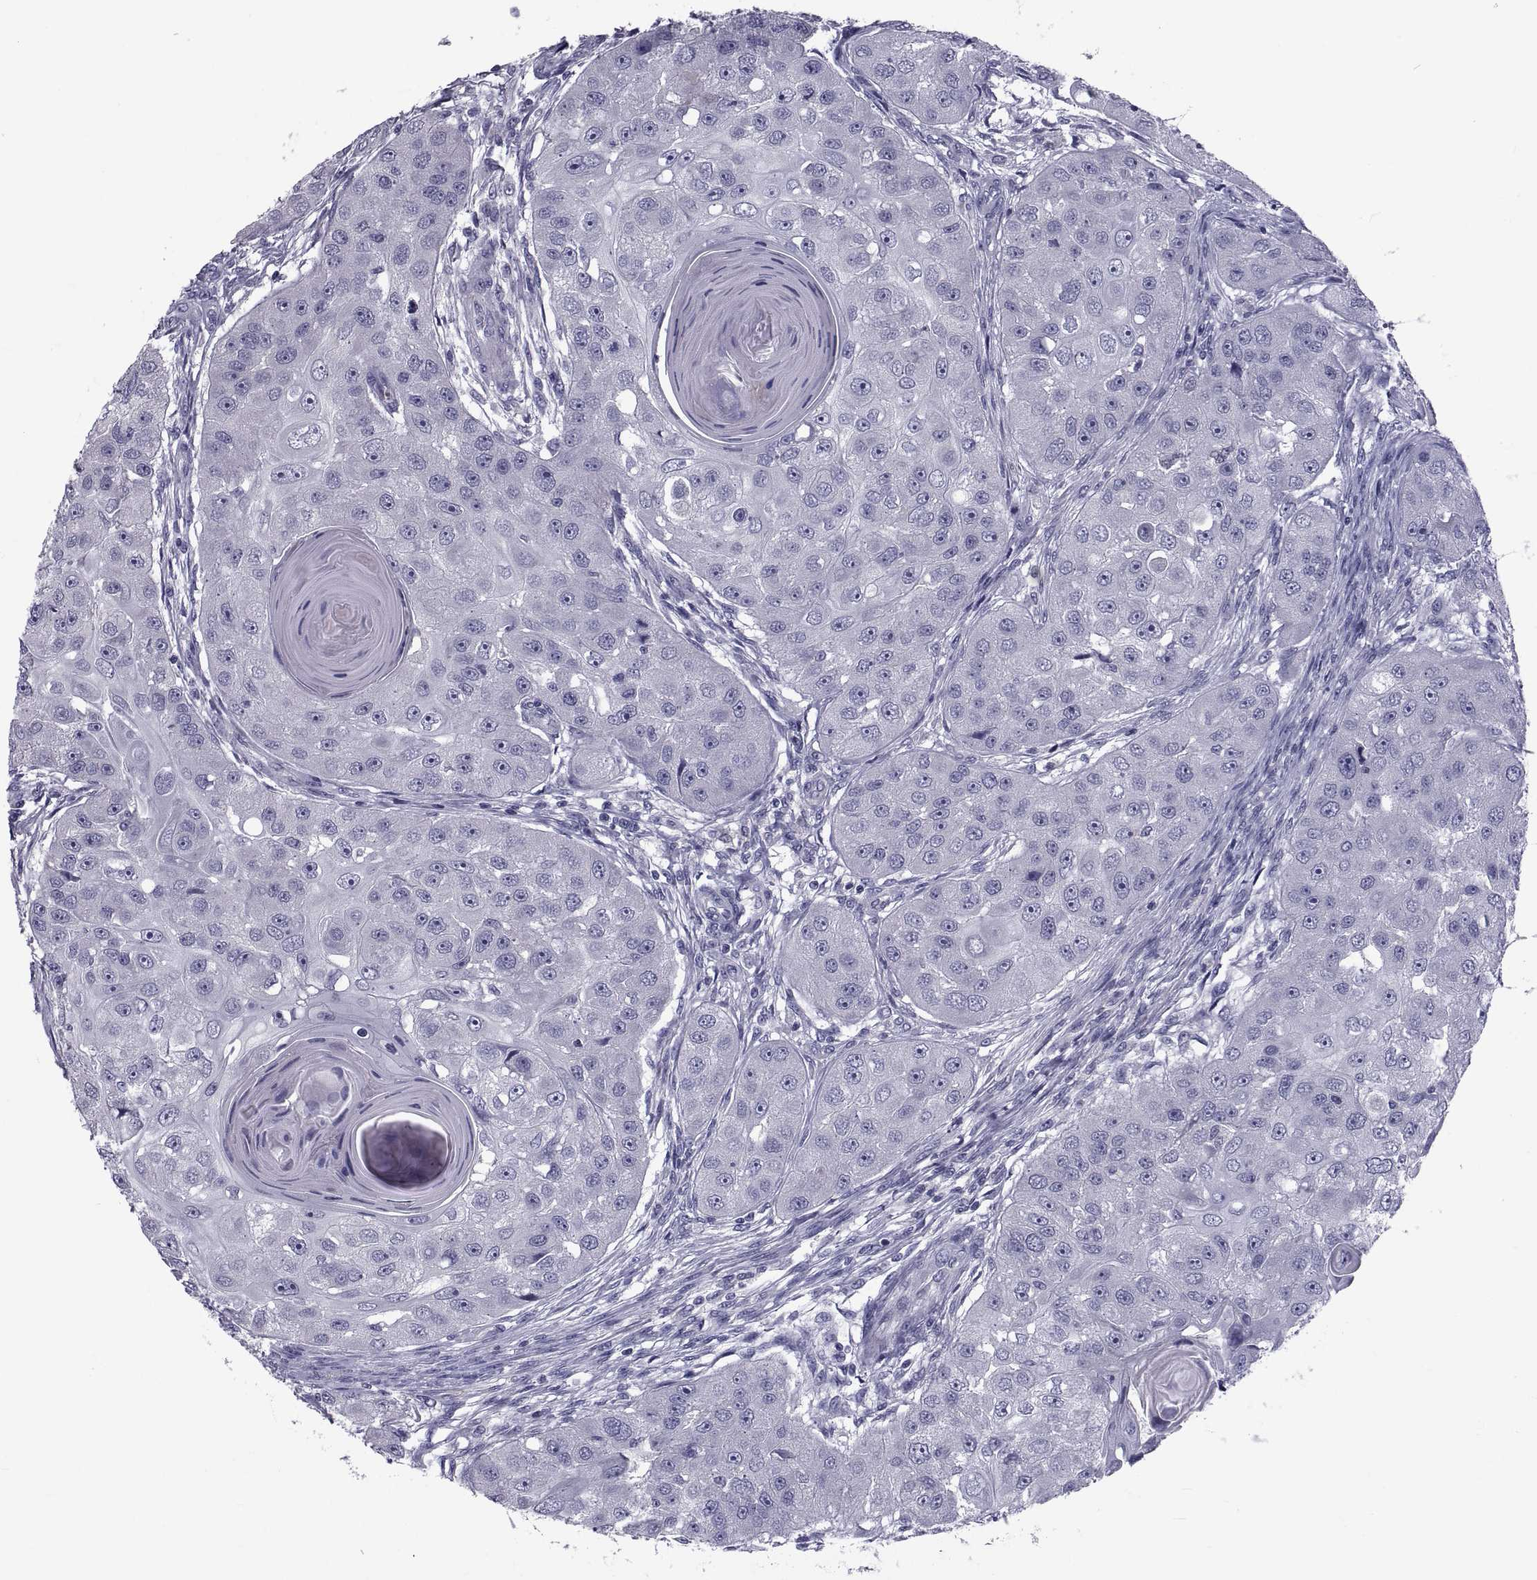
{"staining": {"intensity": "negative", "quantity": "none", "location": "none"}, "tissue": "head and neck cancer", "cell_type": "Tumor cells", "image_type": "cancer", "snomed": [{"axis": "morphology", "description": "Squamous cell carcinoma, NOS"}, {"axis": "topography", "description": "Head-Neck"}], "caption": "DAB immunohistochemical staining of squamous cell carcinoma (head and neck) demonstrates no significant positivity in tumor cells. (IHC, brightfield microscopy, high magnification).", "gene": "PDZRN4", "patient": {"sex": "male", "age": 51}}